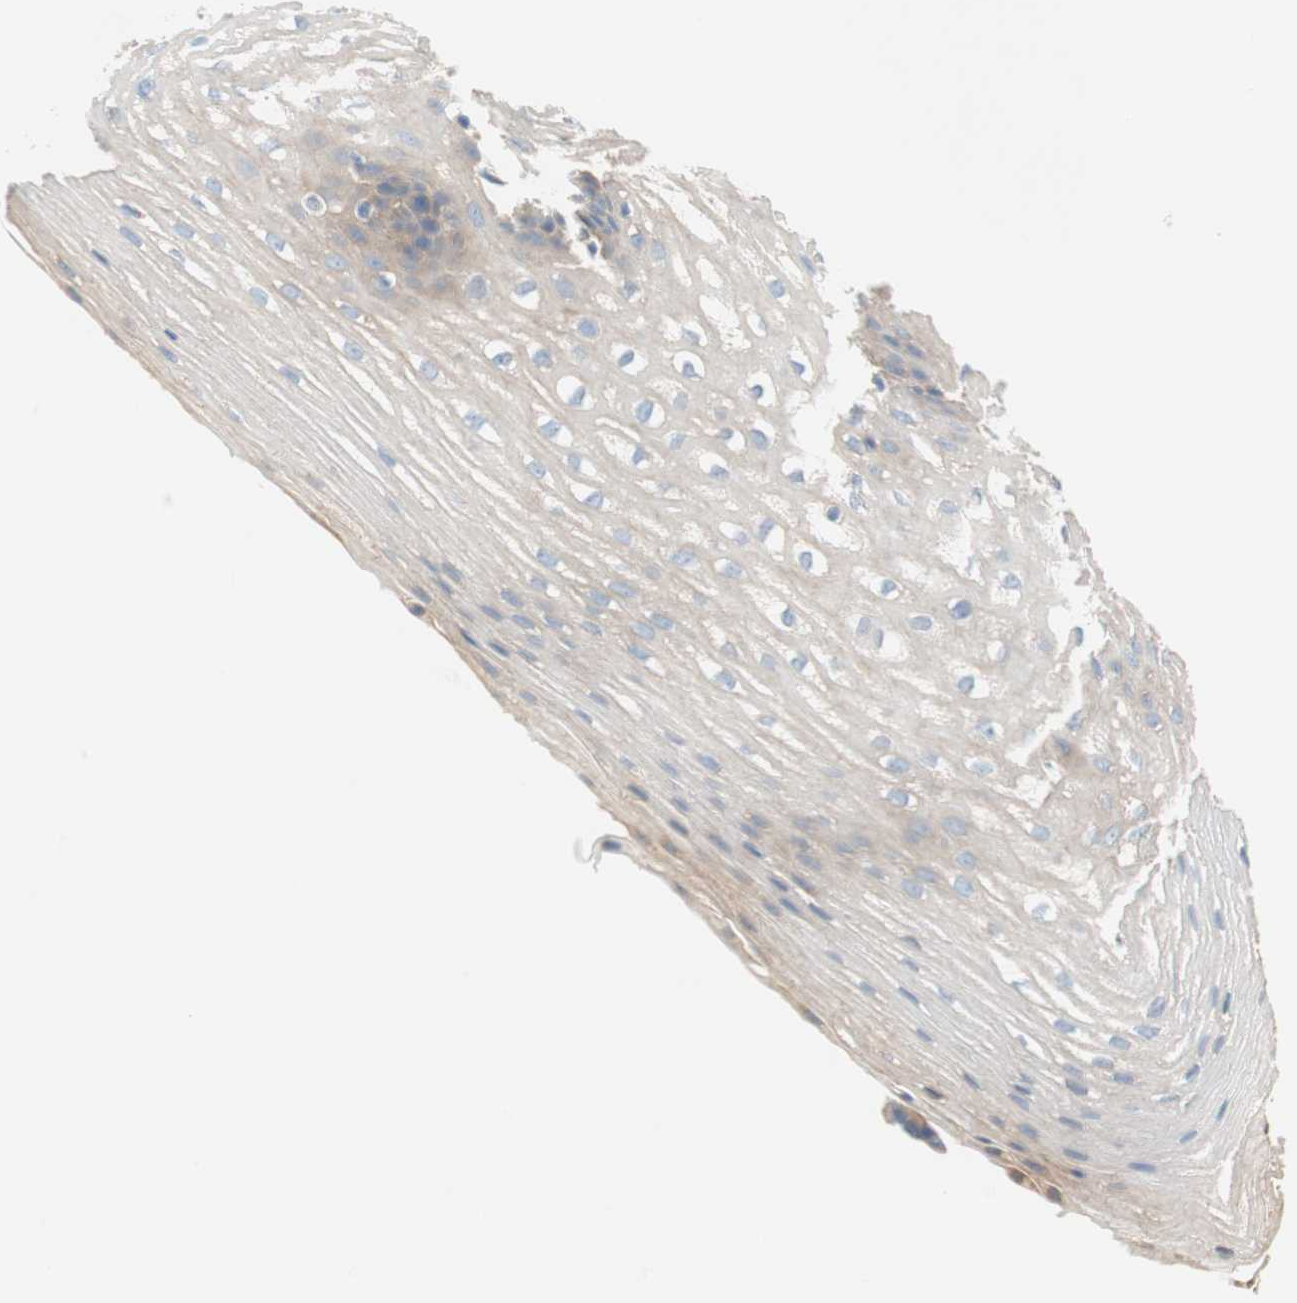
{"staining": {"intensity": "negative", "quantity": "none", "location": "none"}, "tissue": "esophagus", "cell_type": "Squamous epithelial cells", "image_type": "normal", "snomed": [{"axis": "morphology", "description": "Normal tissue, NOS"}, {"axis": "topography", "description": "Esophagus"}], "caption": "The micrograph shows no significant staining in squamous epithelial cells of esophagus. Nuclei are stained in blue.", "gene": "GLUL", "patient": {"sex": "male", "age": 48}}